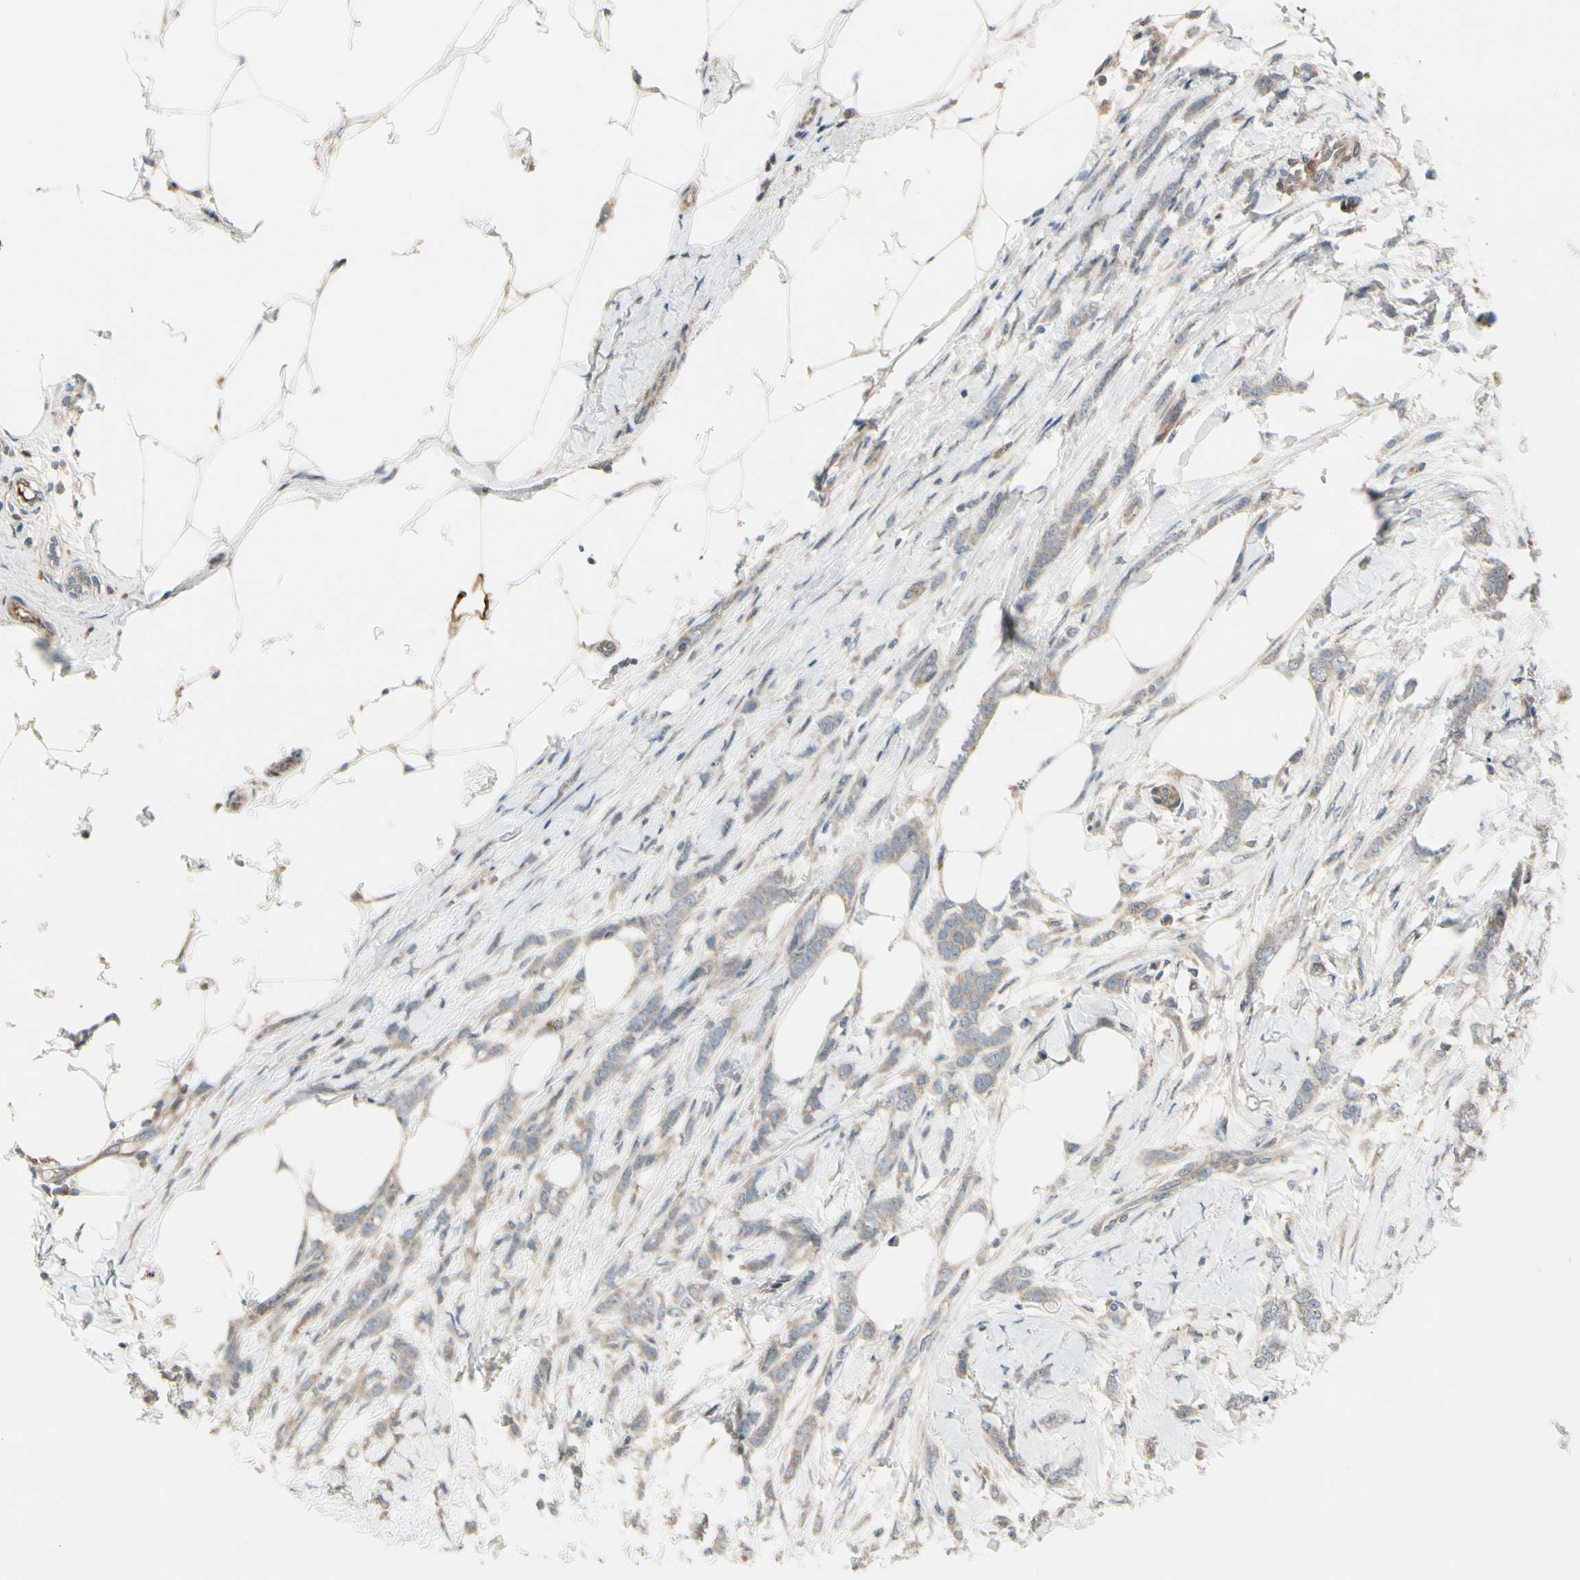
{"staining": {"intensity": "weak", "quantity": ">75%", "location": "cytoplasmic/membranous"}, "tissue": "breast cancer", "cell_type": "Tumor cells", "image_type": "cancer", "snomed": [{"axis": "morphology", "description": "Lobular carcinoma, in situ"}, {"axis": "morphology", "description": "Lobular carcinoma"}, {"axis": "topography", "description": "Breast"}], "caption": "This is an image of IHC staining of breast cancer, which shows weak expression in the cytoplasmic/membranous of tumor cells.", "gene": "SNX29", "patient": {"sex": "female", "age": 41}}